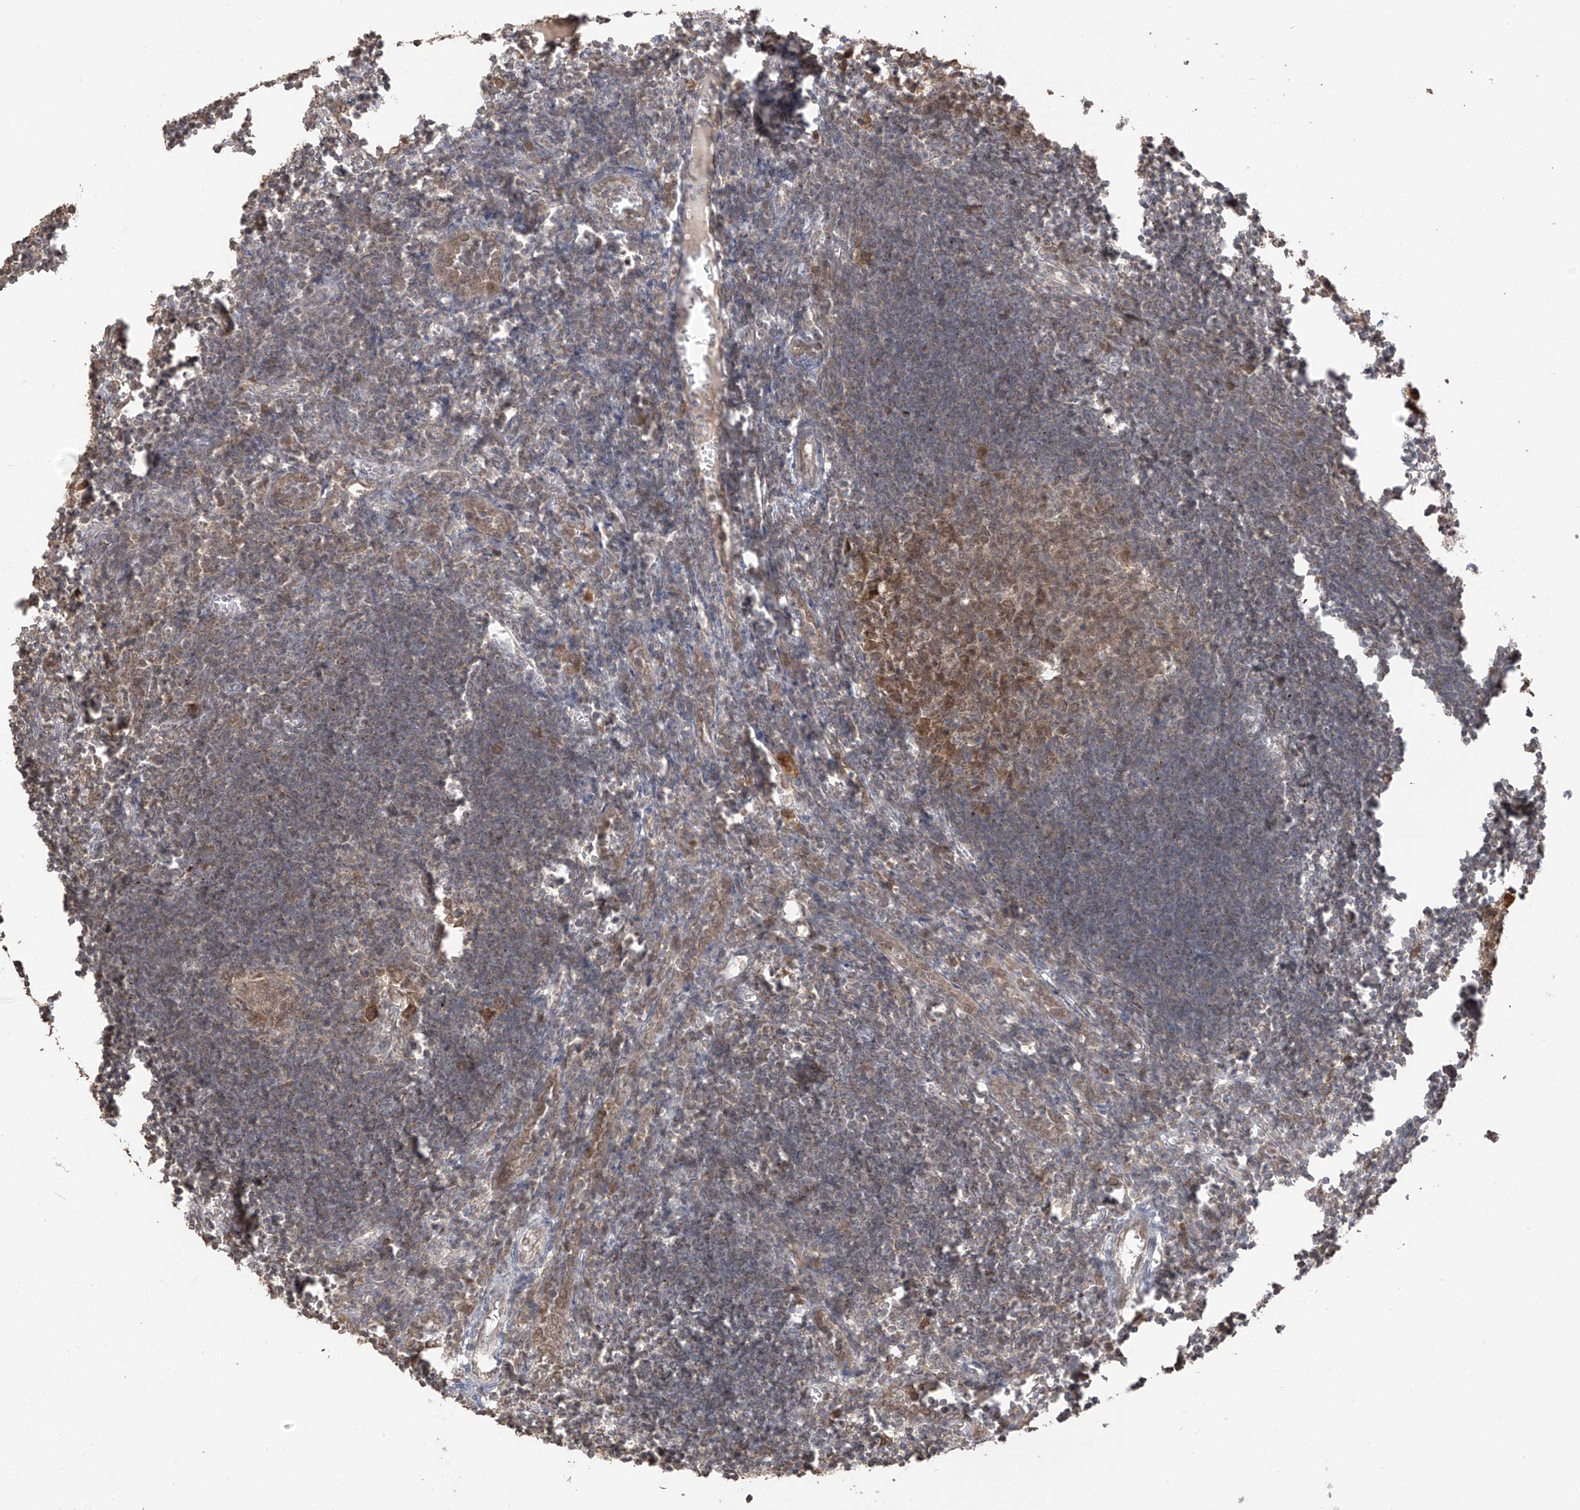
{"staining": {"intensity": "moderate", "quantity": ">75%", "location": "cytoplasmic/membranous,nuclear"}, "tissue": "lymph node", "cell_type": "Germinal center cells", "image_type": "normal", "snomed": [{"axis": "morphology", "description": "Normal tissue, NOS"}, {"axis": "morphology", "description": "Malignant melanoma, Metastatic site"}, {"axis": "topography", "description": "Lymph node"}], "caption": "Protein analysis of normal lymph node reveals moderate cytoplasmic/membranous,nuclear positivity in about >75% of germinal center cells.", "gene": "COLGALT2", "patient": {"sex": "male", "age": 41}}